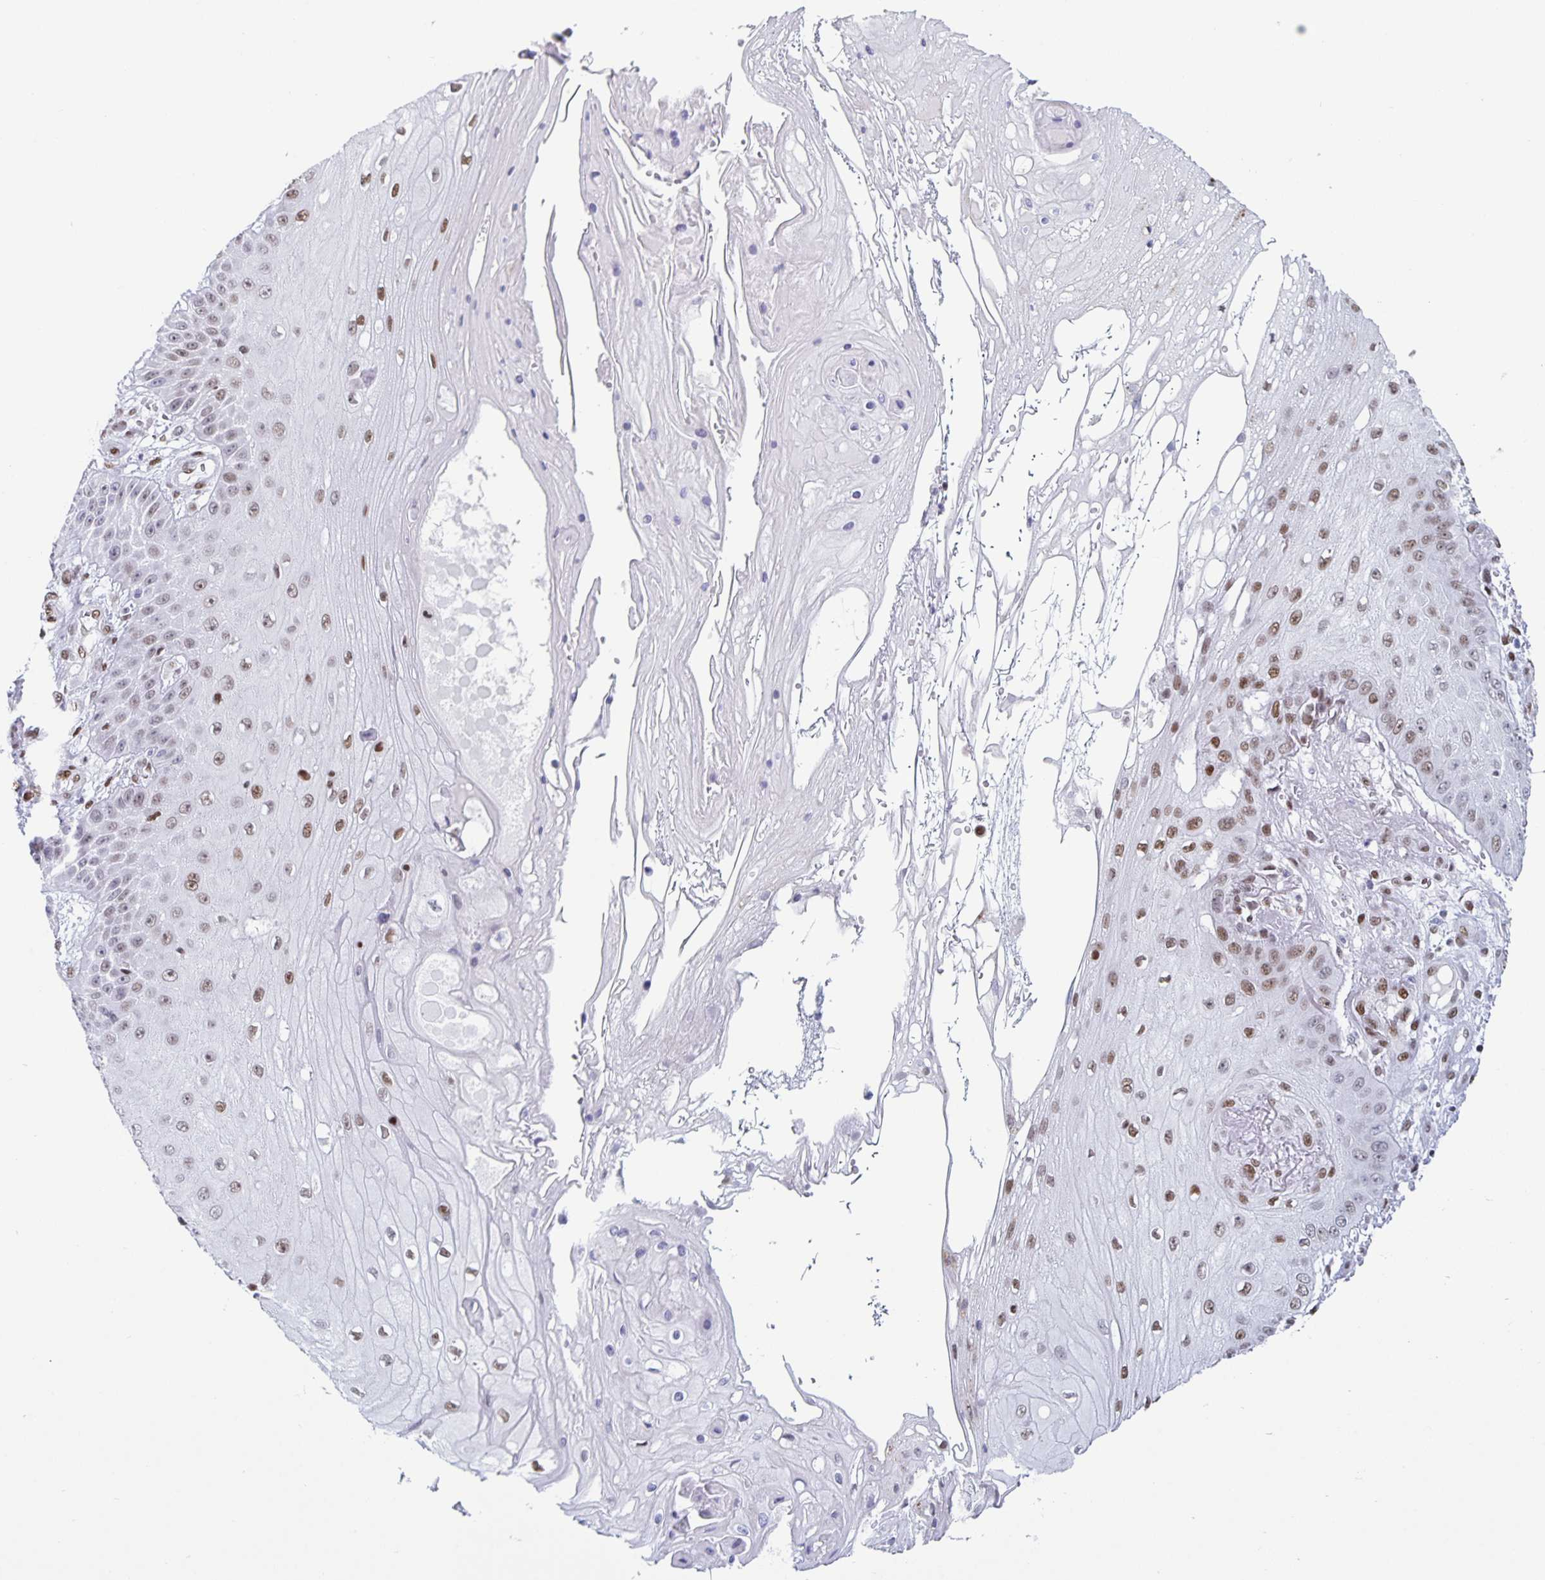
{"staining": {"intensity": "moderate", "quantity": "<25%", "location": "nuclear"}, "tissue": "skin cancer", "cell_type": "Tumor cells", "image_type": "cancer", "snomed": [{"axis": "morphology", "description": "Squamous cell carcinoma, NOS"}, {"axis": "topography", "description": "Skin"}], "caption": "An immunohistochemistry photomicrograph of tumor tissue is shown. Protein staining in brown highlights moderate nuclear positivity in skin squamous cell carcinoma within tumor cells.", "gene": "JUND", "patient": {"sex": "male", "age": 70}}